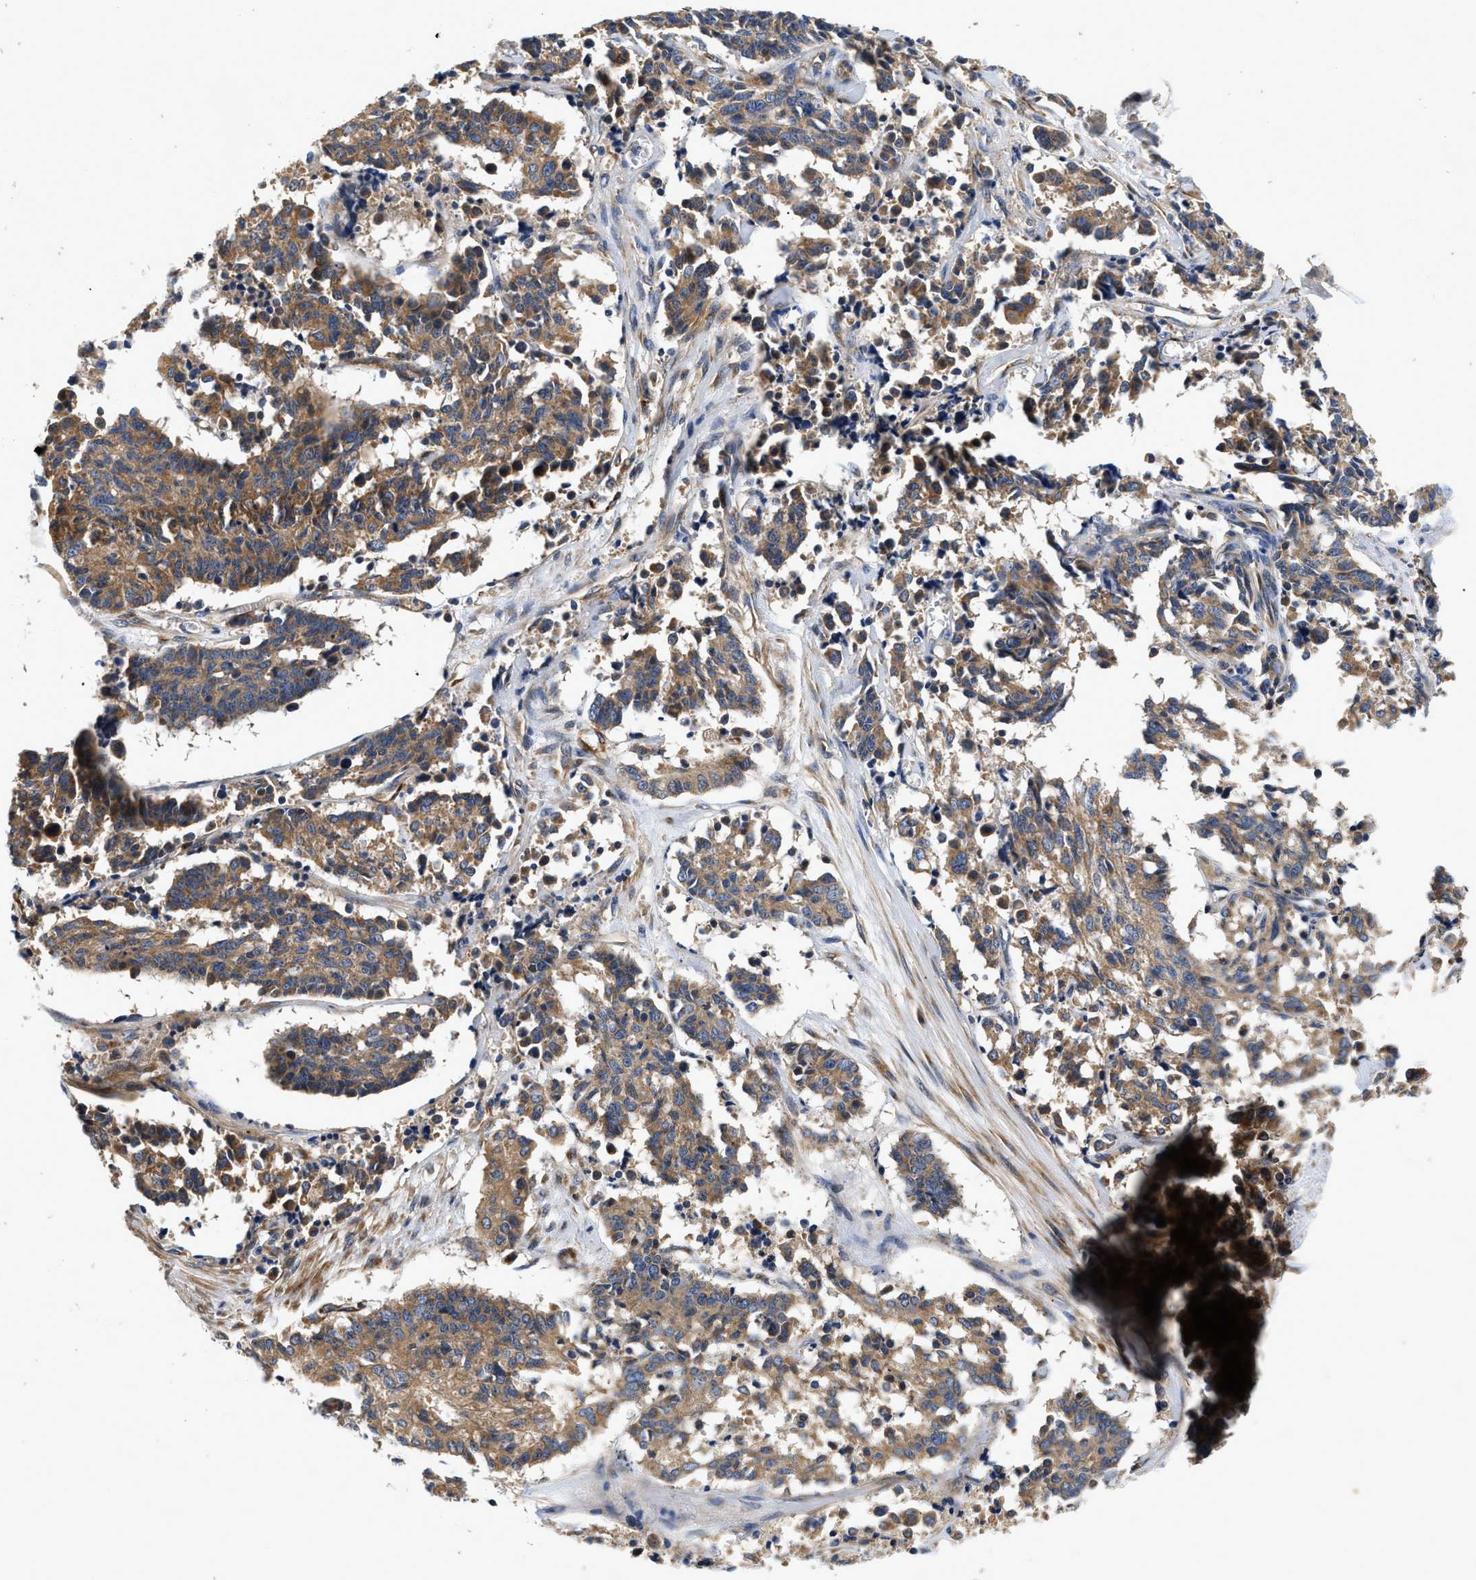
{"staining": {"intensity": "moderate", "quantity": ">75%", "location": "cytoplasmic/membranous"}, "tissue": "cervical cancer", "cell_type": "Tumor cells", "image_type": "cancer", "snomed": [{"axis": "morphology", "description": "Squamous cell carcinoma, NOS"}, {"axis": "topography", "description": "Cervix"}], "caption": "Immunohistochemical staining of cervical cancer (squamous cell carcinoma) demonstrates moderate cytoplasmic/membranous protein staining in about >75% of tumor cells.", "gene": "NME6", "patient": {"sex": "female", "age": 35}}